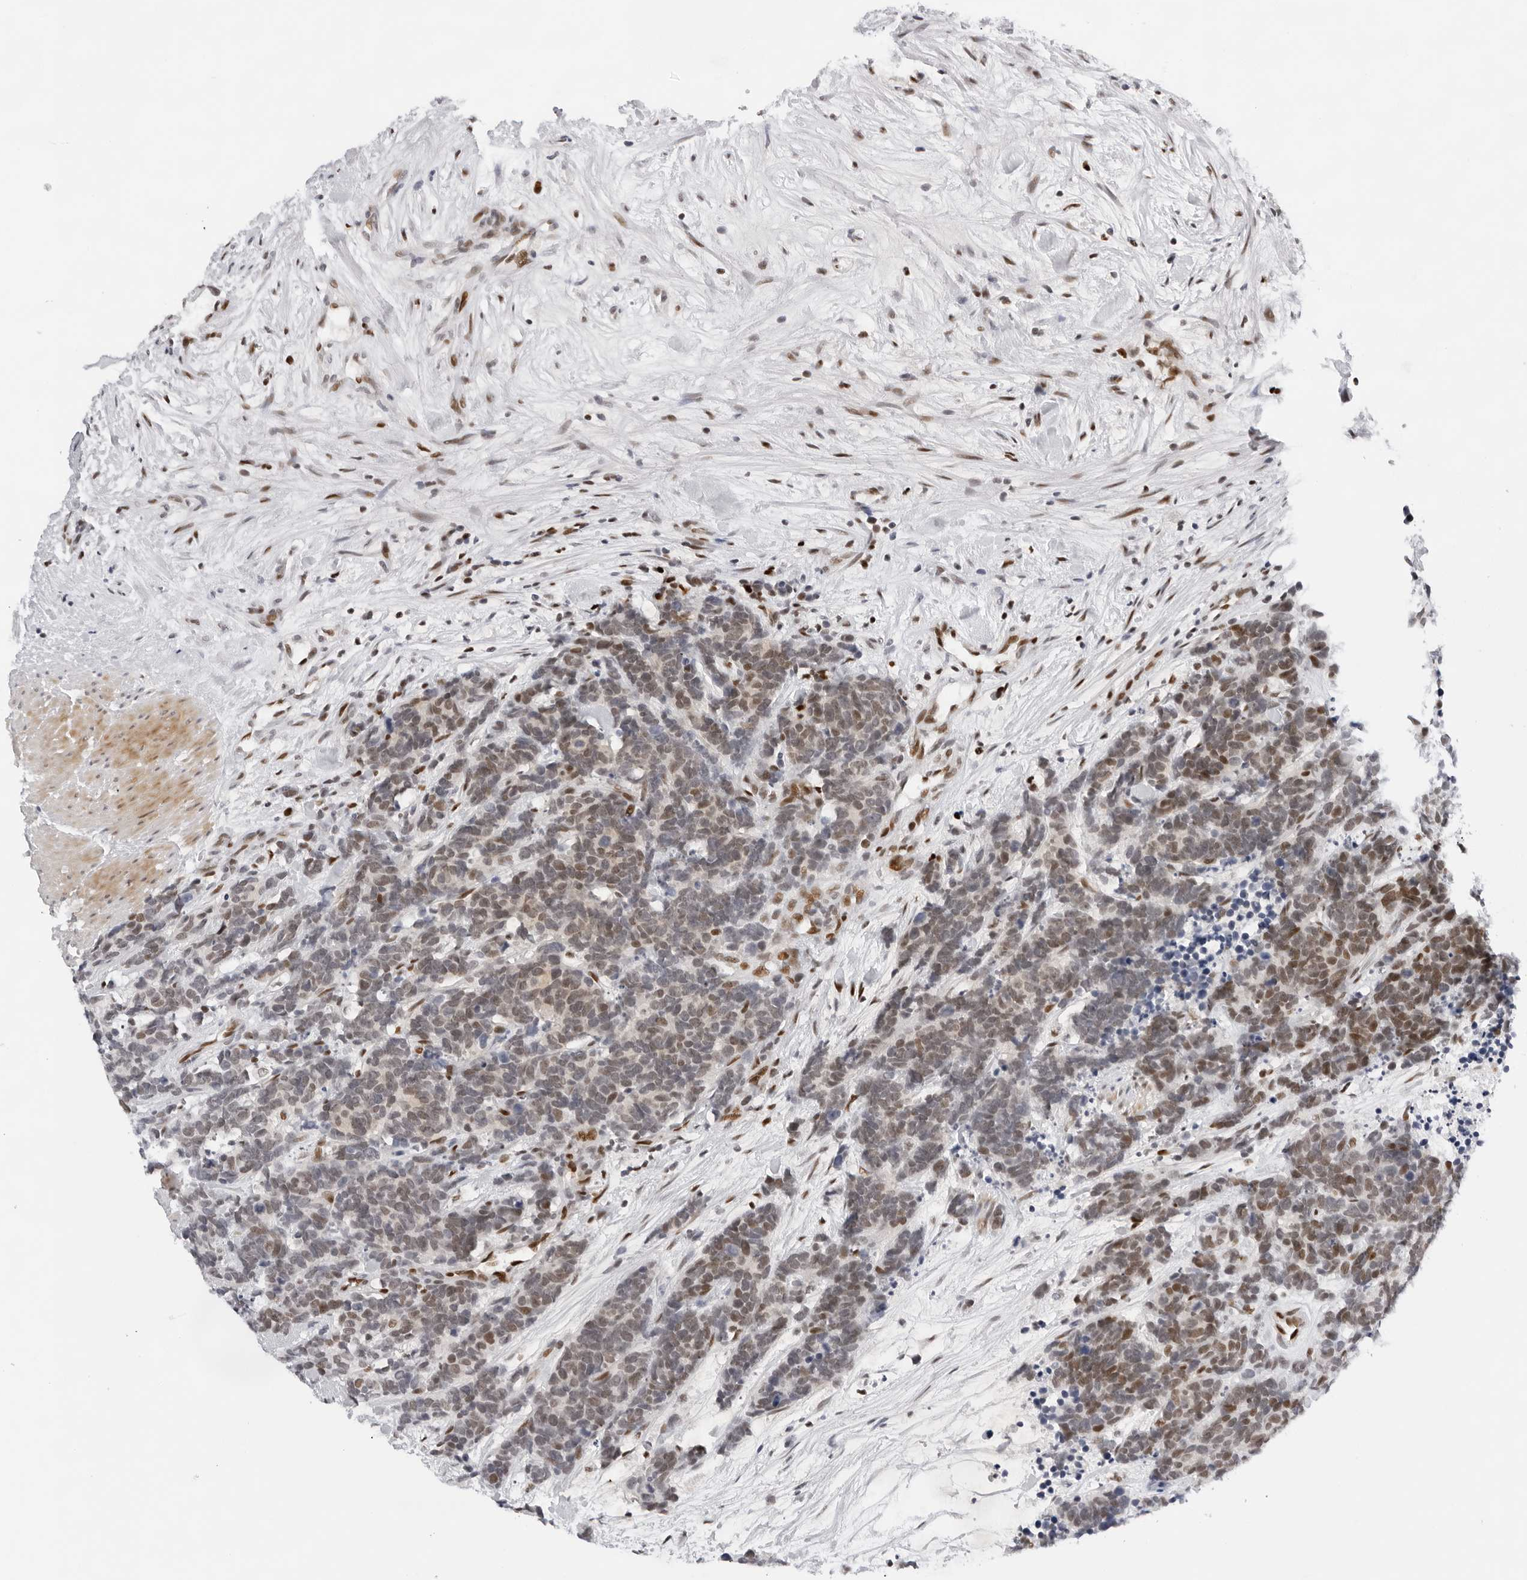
{"staining": {"intensity": "moderate", "quantity": "25%-75%", "location": "nuclear"}, "tissue": "carcinoid", "cell_type": "Tumor cells", "image_type": "cancer", "snomed": [{"axis": "morphology", "description": "Carcinoma, NOS"}, {"axis": "morphology", "description": "Carcinoid, malignant, NOS"}, {"axis": "topography", "description": "Urinary bladder"}], "caption": "A medium amount of moderate nuclear positivity is present in approximately 25%-75% of tumor cells in malignant carcinoid tissue.", "gene": "OGG1", "patient": {"sex": "male", "age": 57}}